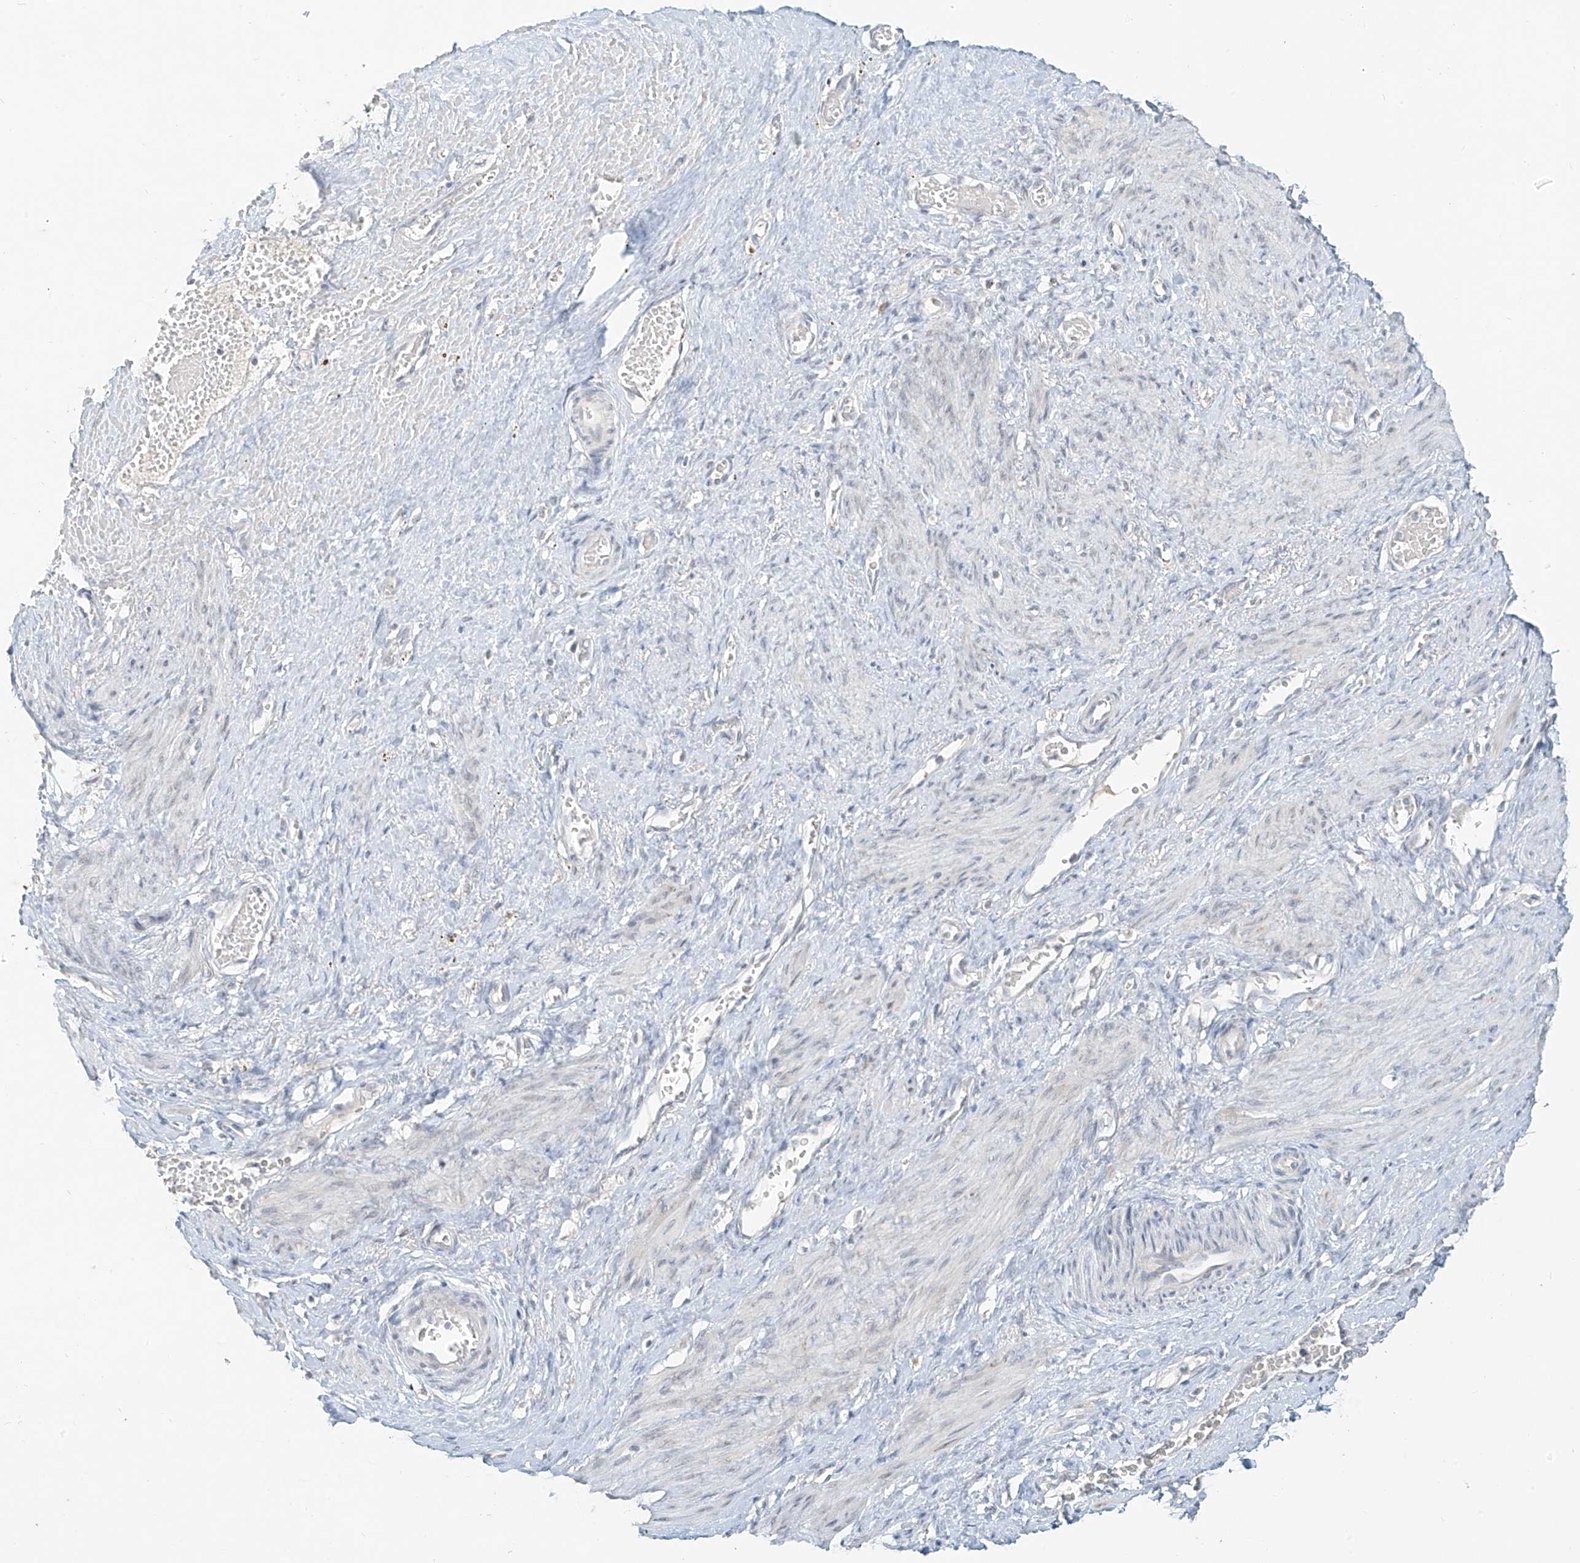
{"staining": {"intensity": "negative", "quantity": "none", "location": "none"}, "tissue": "smooth muscle", "cell_type": "Smooth muscle cells", "image_type": "normal", "snomed": [{"axis": "morphology", "description": "Normal tissue, NOS"}, {"axis": "topography", "description": "Endometrium"}], "caption": "An immunohistochemistry photomicrograph of benign smooth muscle is shown. There is no staining in smooth muscle cells of smooth muscle. The staining was performed using DAB to visualize the protein expression in brown, while the nuclei were stained in blue with hematoxylin (Magnification: 20x).", "gene": "C2orf42", "patient": {"sex": "female", "age": 33}}